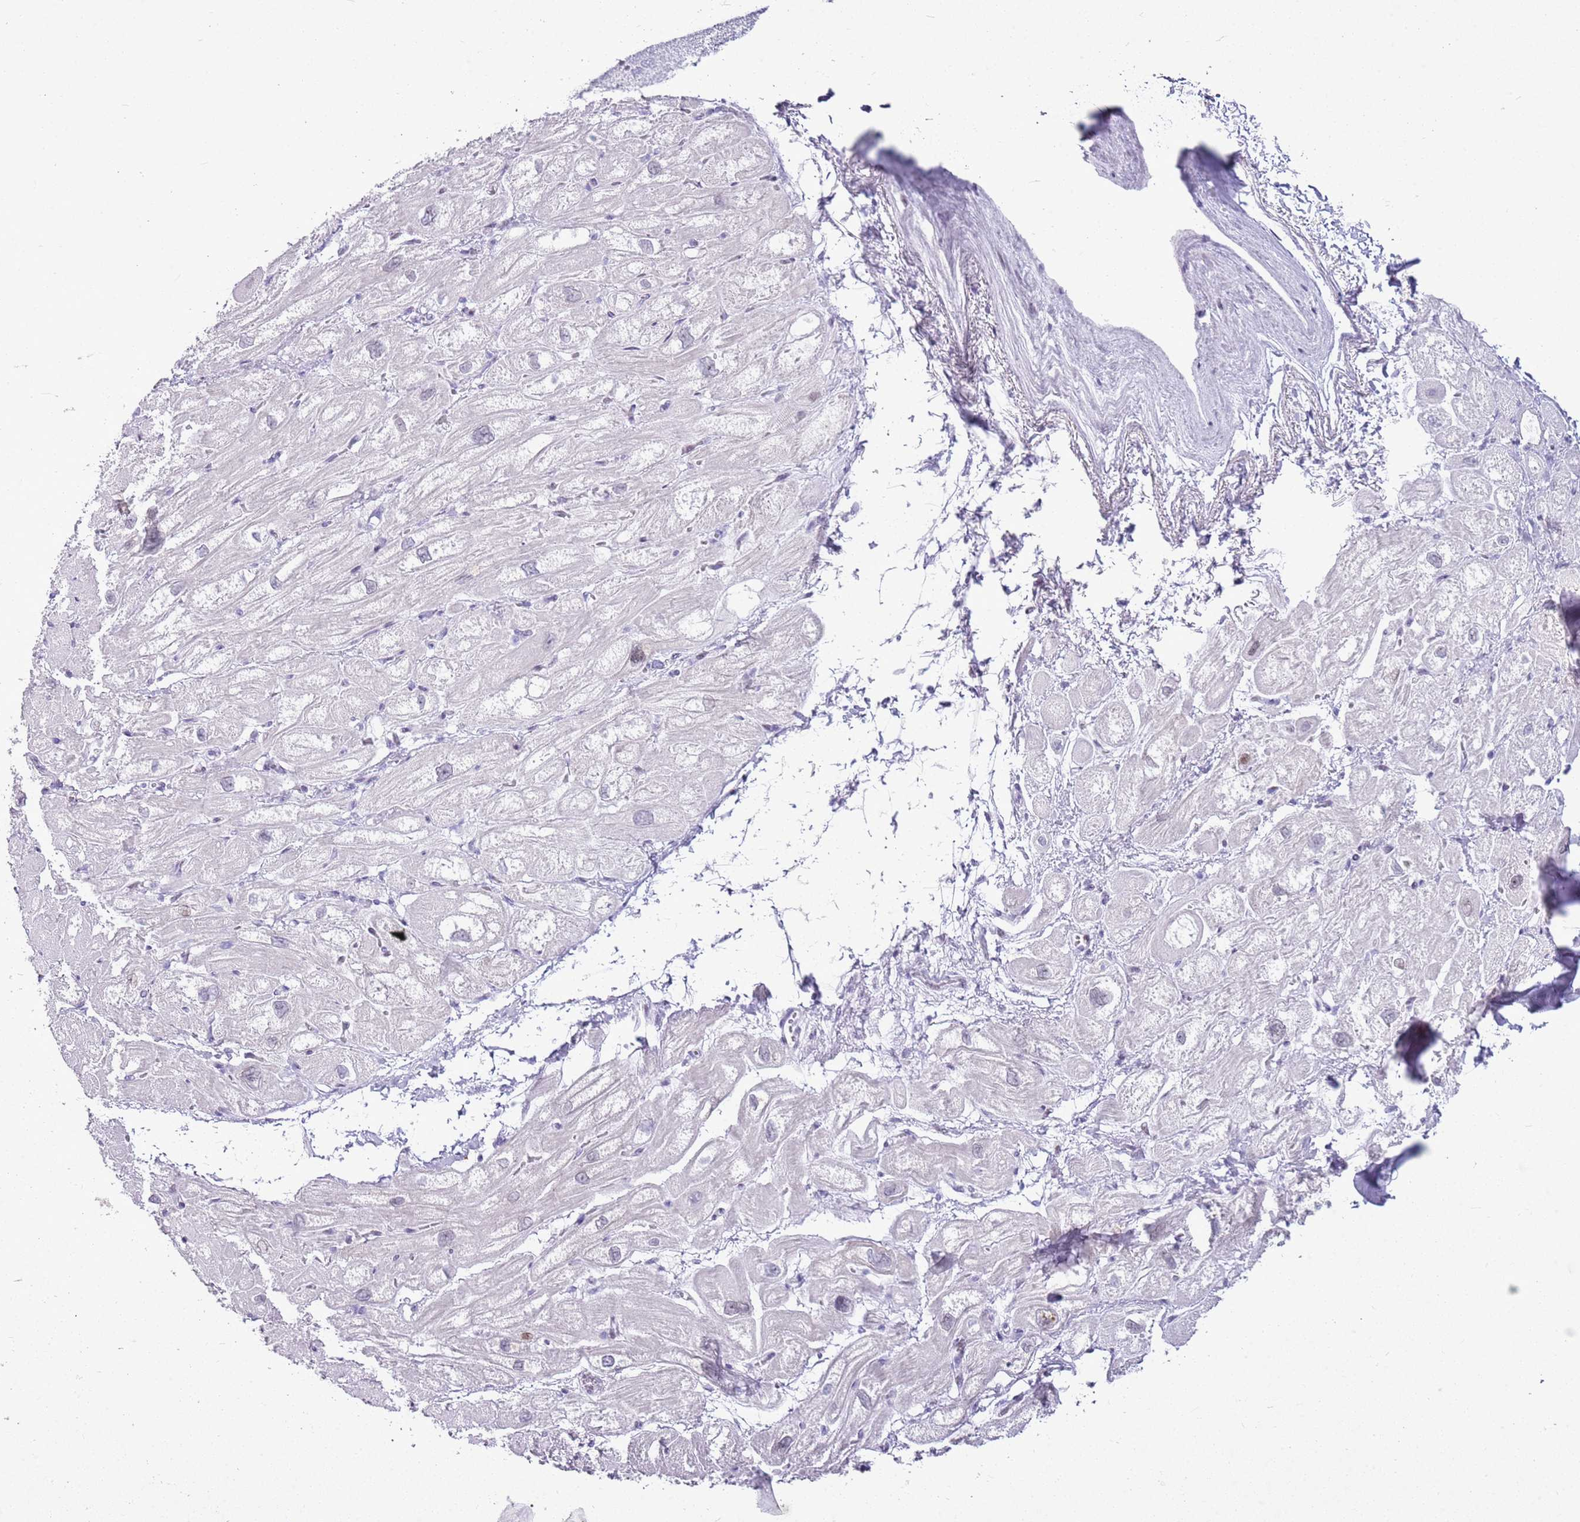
{"staining": {"intensity": "negative", "quantity": "none", "location": "none"}, "tissue": "heart muscle", "cell_type": "Cardiomyocytes", "image_type": "normal", "snomed": [{"axis": "morphology", "description": "Normal tissue, NOS"}, {"axis": "topography", "description": "Heart"}], "caption": "Immunohistochemical staining of normal human heart muscle demonstrates no significant staining in cardiomyocytes.", "gene": "ASIP", "patient": {"sex": "male", "age": 50}}